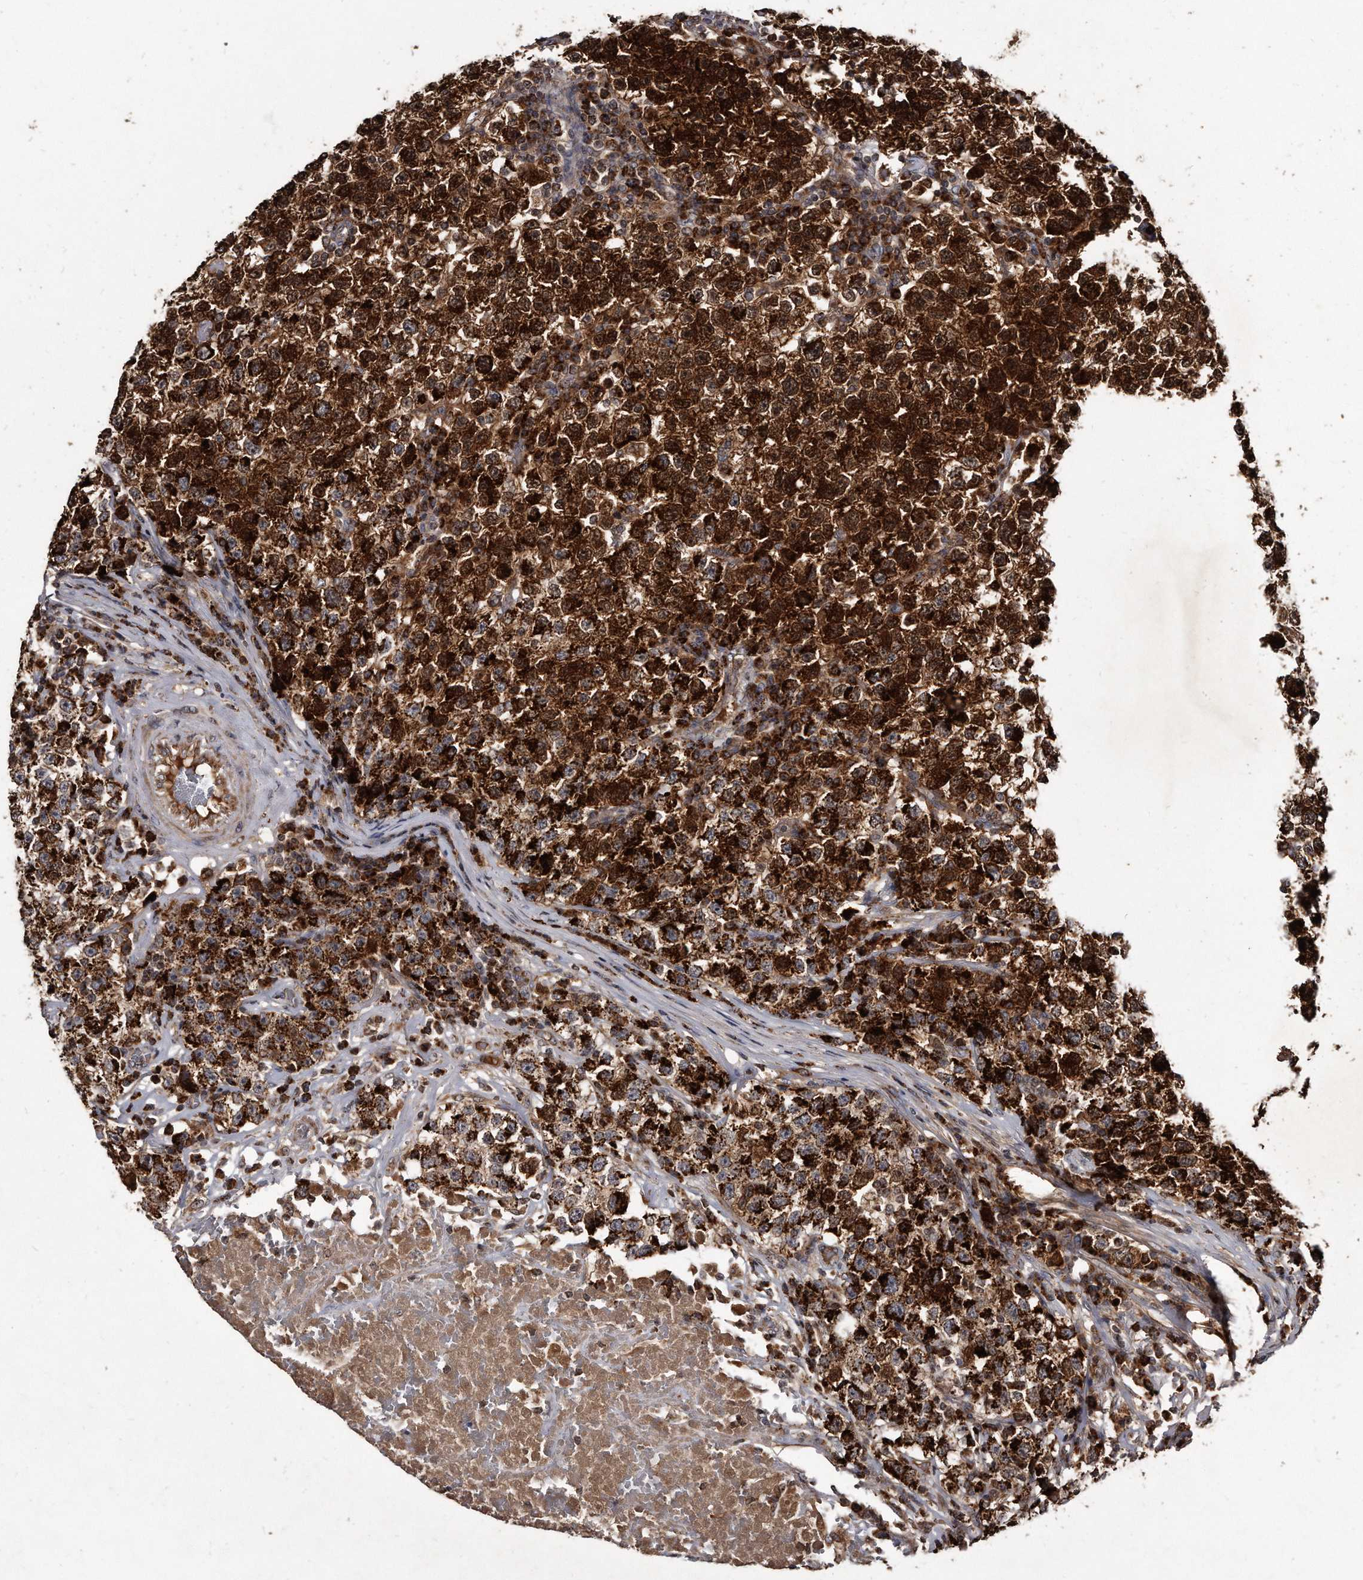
{"staining": {"intensity": "strong", "quantity": ">75%", "location": "cytoplasmic/membranous"}, "tissue": "testis cancer", "cell_type": "Tumor cells", "image_type": "cancer", "snomed": [{"axis": "morphology", "description": "Seminoma, NOS"}, {"axis": "topography", "description": "Testis"}], "caption": "High-magnification brightfield microscopy of testis cancer stained with DAB (3,3'-diaminobenzidine) (brown) and counterstained with hematoxylin (blue). tumor cells exhibit strong cytoplasmic/membranous expression is seen in approximately>75% of cells.", "gene": "FAM136A", "patient": {"sex": "male", "age": 22}}